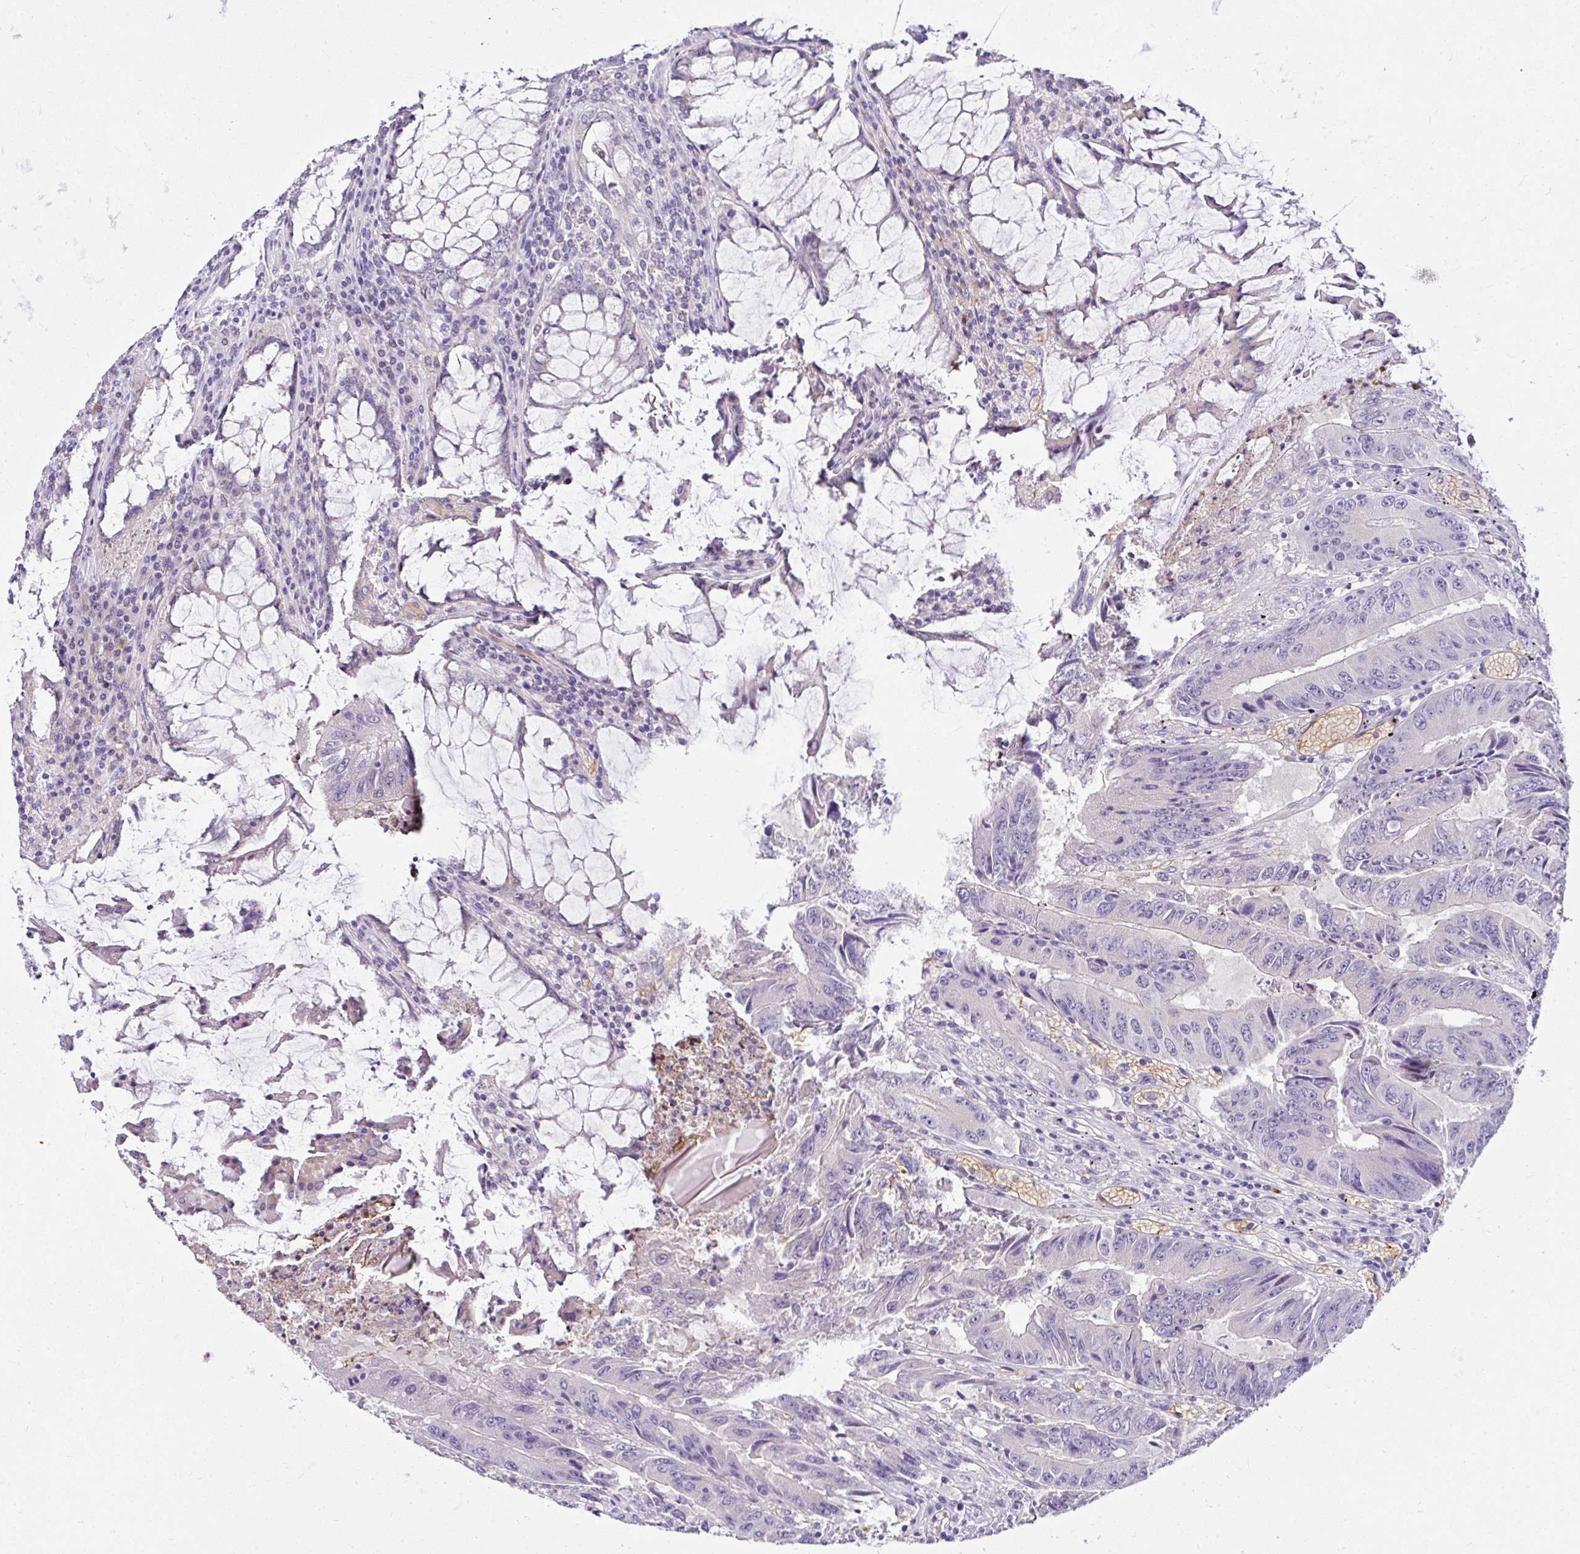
{"staining": {"intensity": "negative", "quantity": "none", "location": "none"}, "tissue": "colorectal cancer", "cell_type": "Tumor cells", "image_type": "cancer", "snomed": [{"axis": "morphology", "description": "Adenocarcinoma, NOS"}, {"axis": "topography", "description": "Colon"}], "caption": "The immunohistochemistry (IHC) image has no significant staining in tumor cells of colorectal cancer tissue.", "gene": "DEPDC5", "patient": {"sex": "male", "age": 53}}